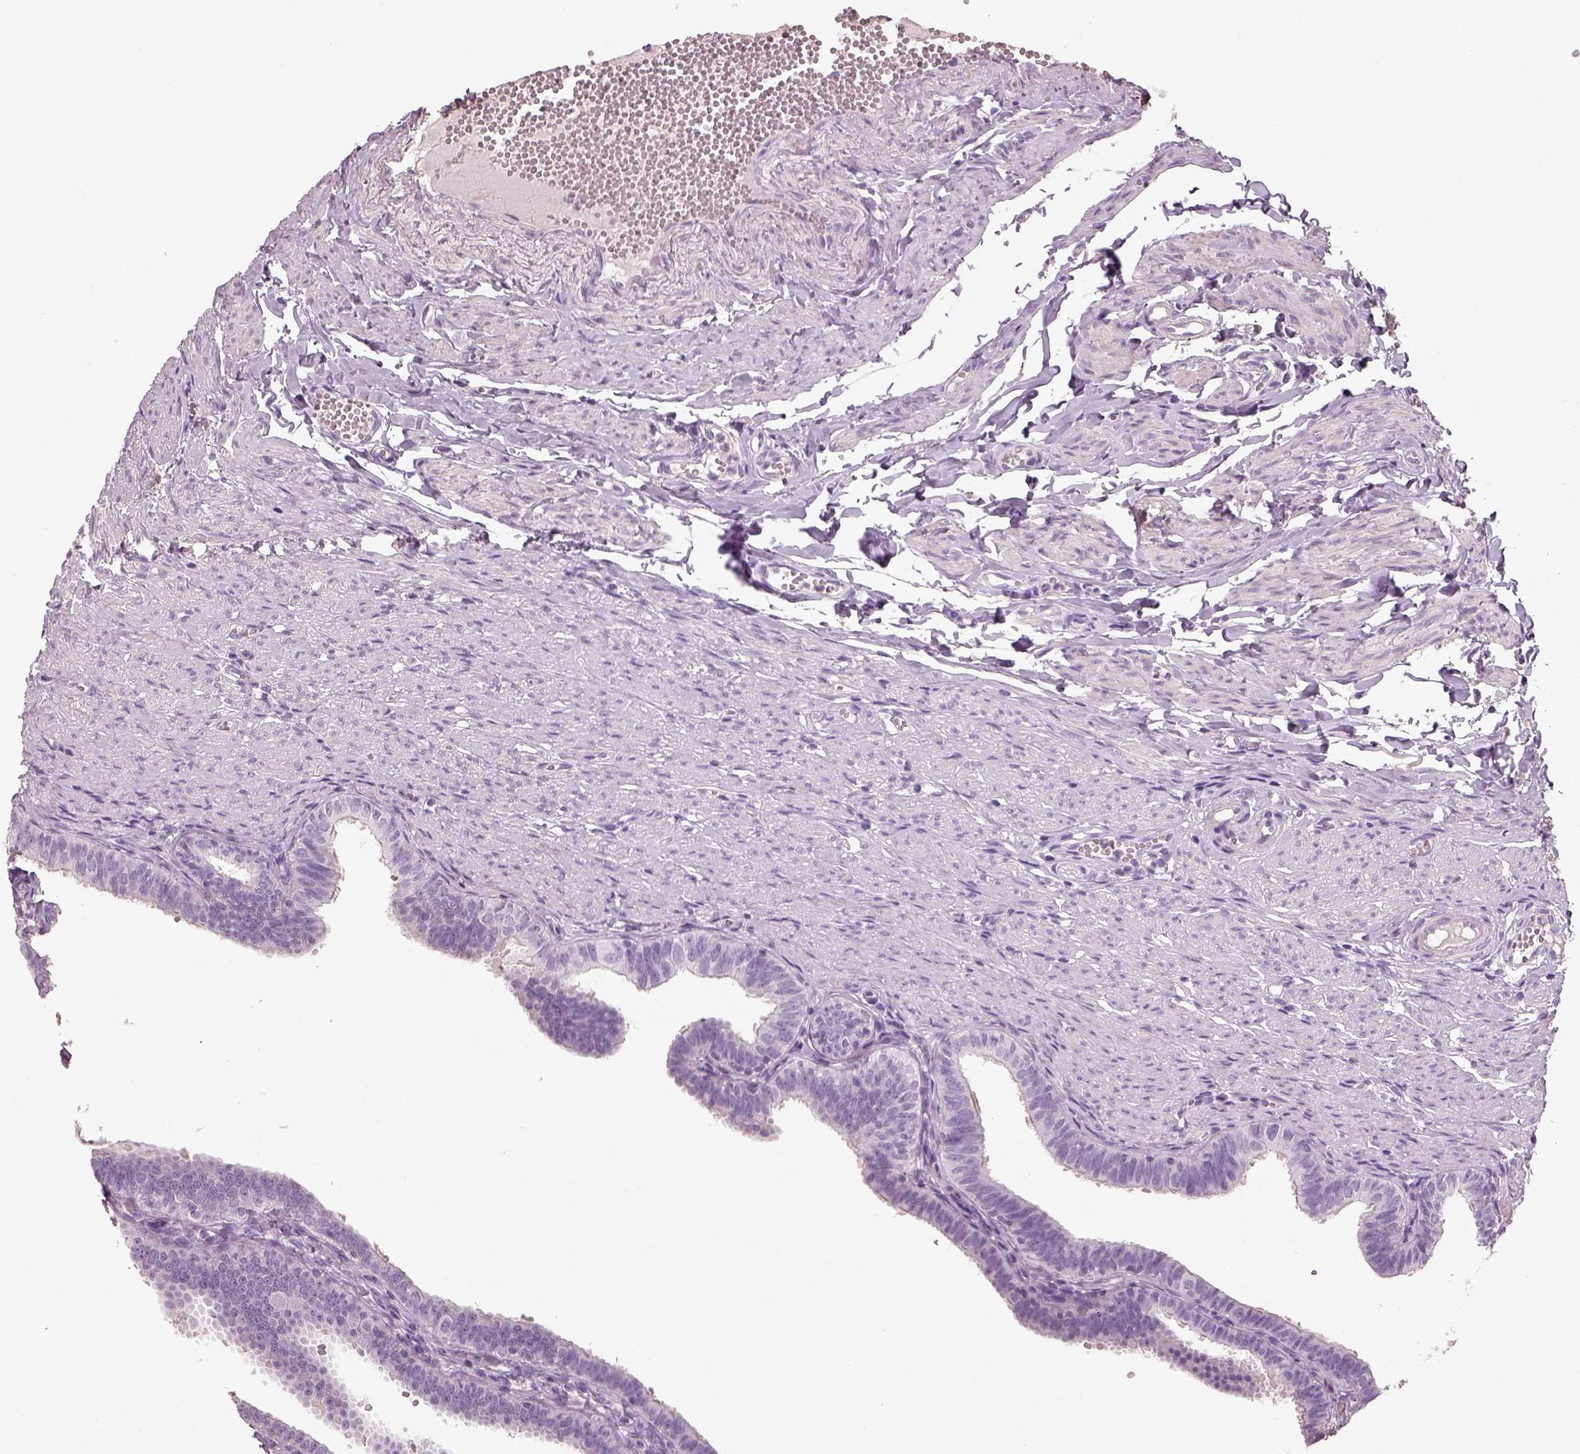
{"staining": {"intensity": "negative", "quantity": "none", "location": "none"}, "tissue": "fallopian tube", "cell_type": "Glandular cells", "image_type": "normal", "snomed": [{"axis": "morphology", "description": "Normal tissue, NOS"}, {"axis": "topography", "description": "Fallopian tube"}], "caption": "IHC image of normal fallopian tube: human fallopian tube stained with DAB reveals no significant protein positivity in glandular cells. (Stains: DAB (3,3'-diaminobenzidine) immunohistochemistry with hematoxylin counter stain, Microscopy: brightfield microscopy at high magnification).", "gene": "OTUD6A", "patient": {"sex": "female", "age": 25}}